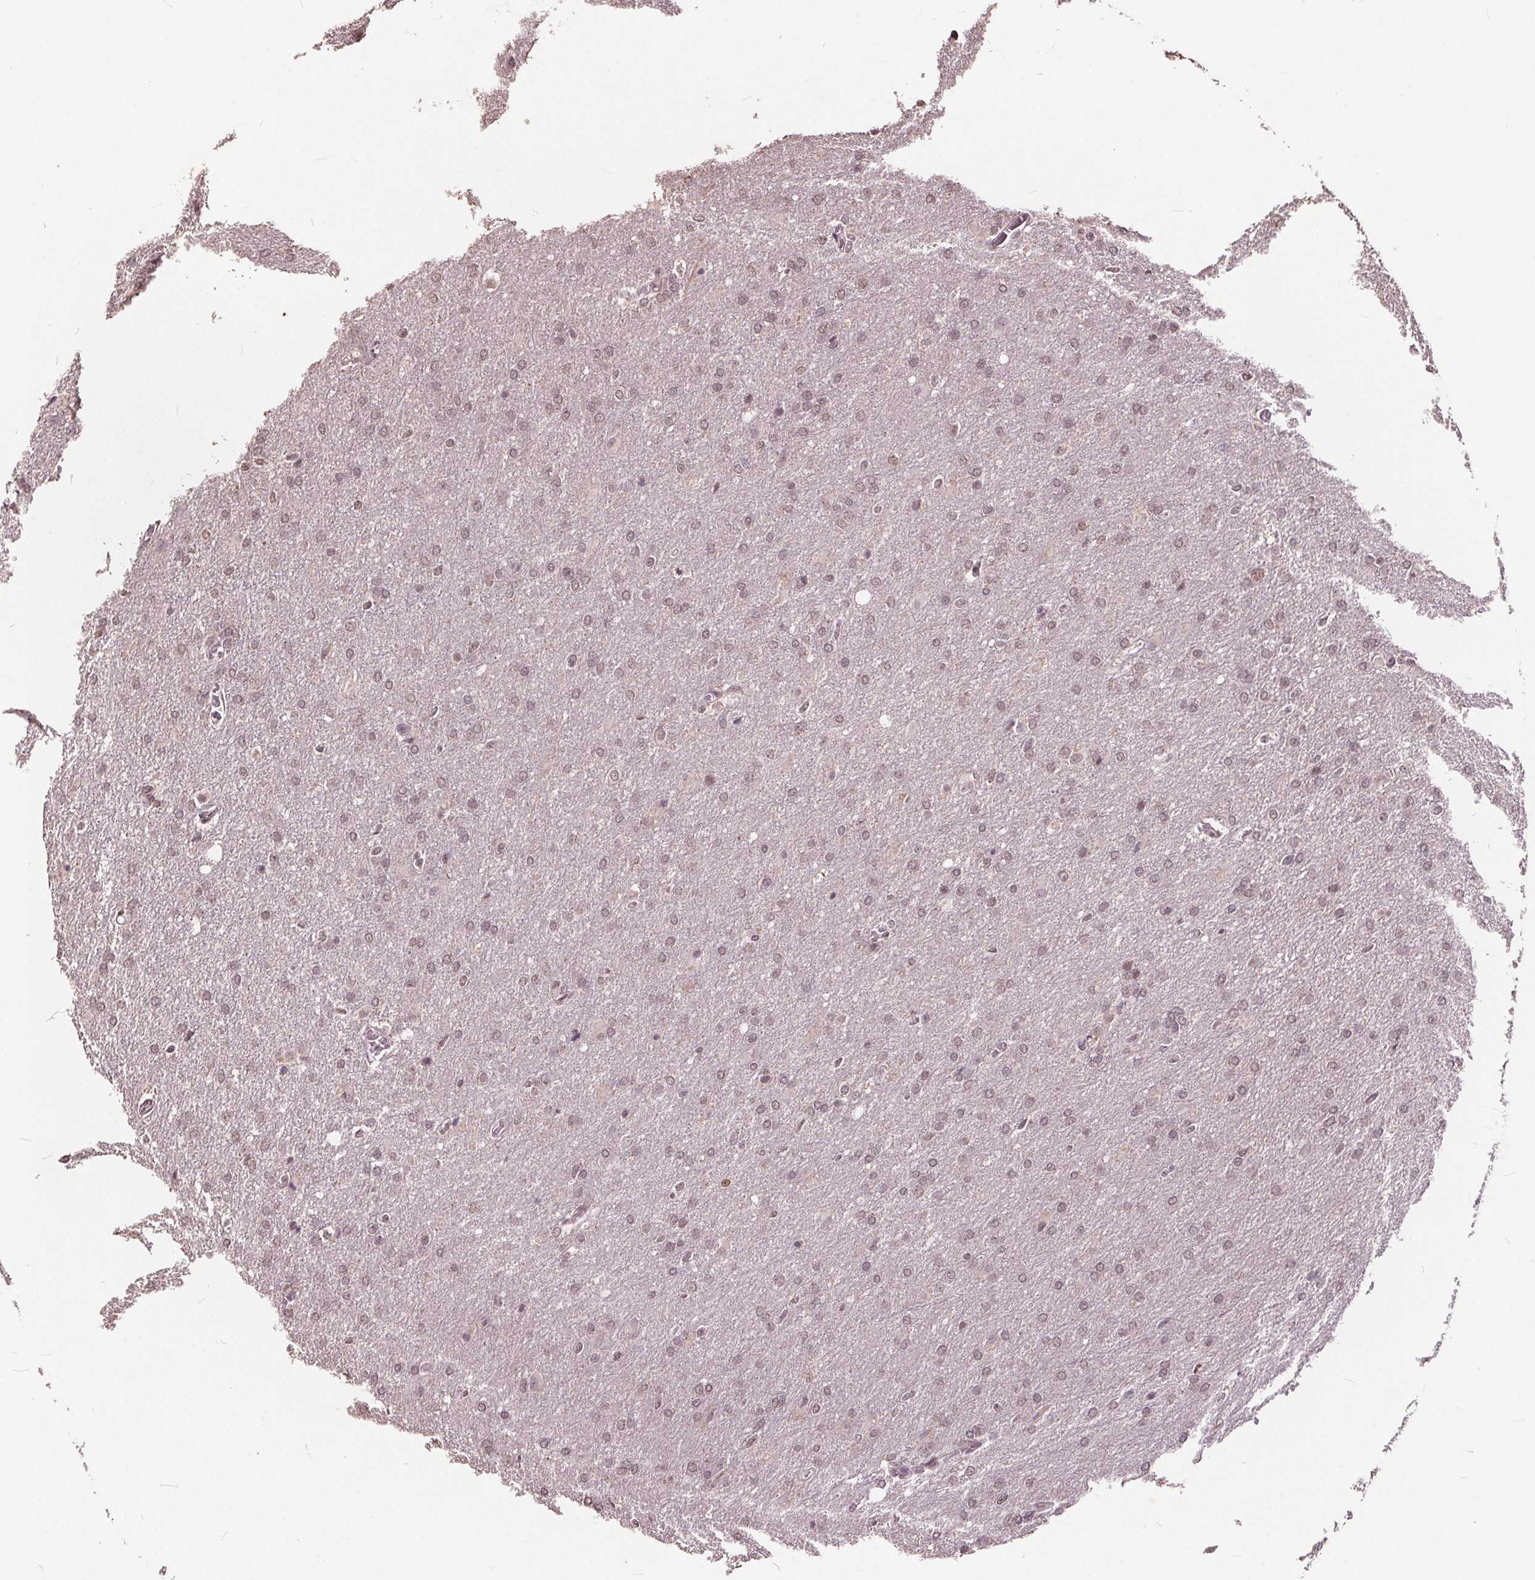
{"staining": {"intensity": "weak", "quantity": "25%-75%", "location": "nuclear"}, "tissue": "glioma", "cell_type": "Tumor cells", "image_type": "cancer", "snomed": [{"axis": "morphology", "description": "Glioma, malignant, High grade"}, {"axis": "topography", "description": "Brain"}], "caption": "Glioma was stained to show a protein in brown. There is low levels of weak nuclear staining in about 25%-75% of tumor cells. (DAB (3,3'-diaminobenzidine) IHC with brightfield microscopy, high magnification).", "gene": "DNMT3B", "patient": {"sex": "male", "age": 68}}